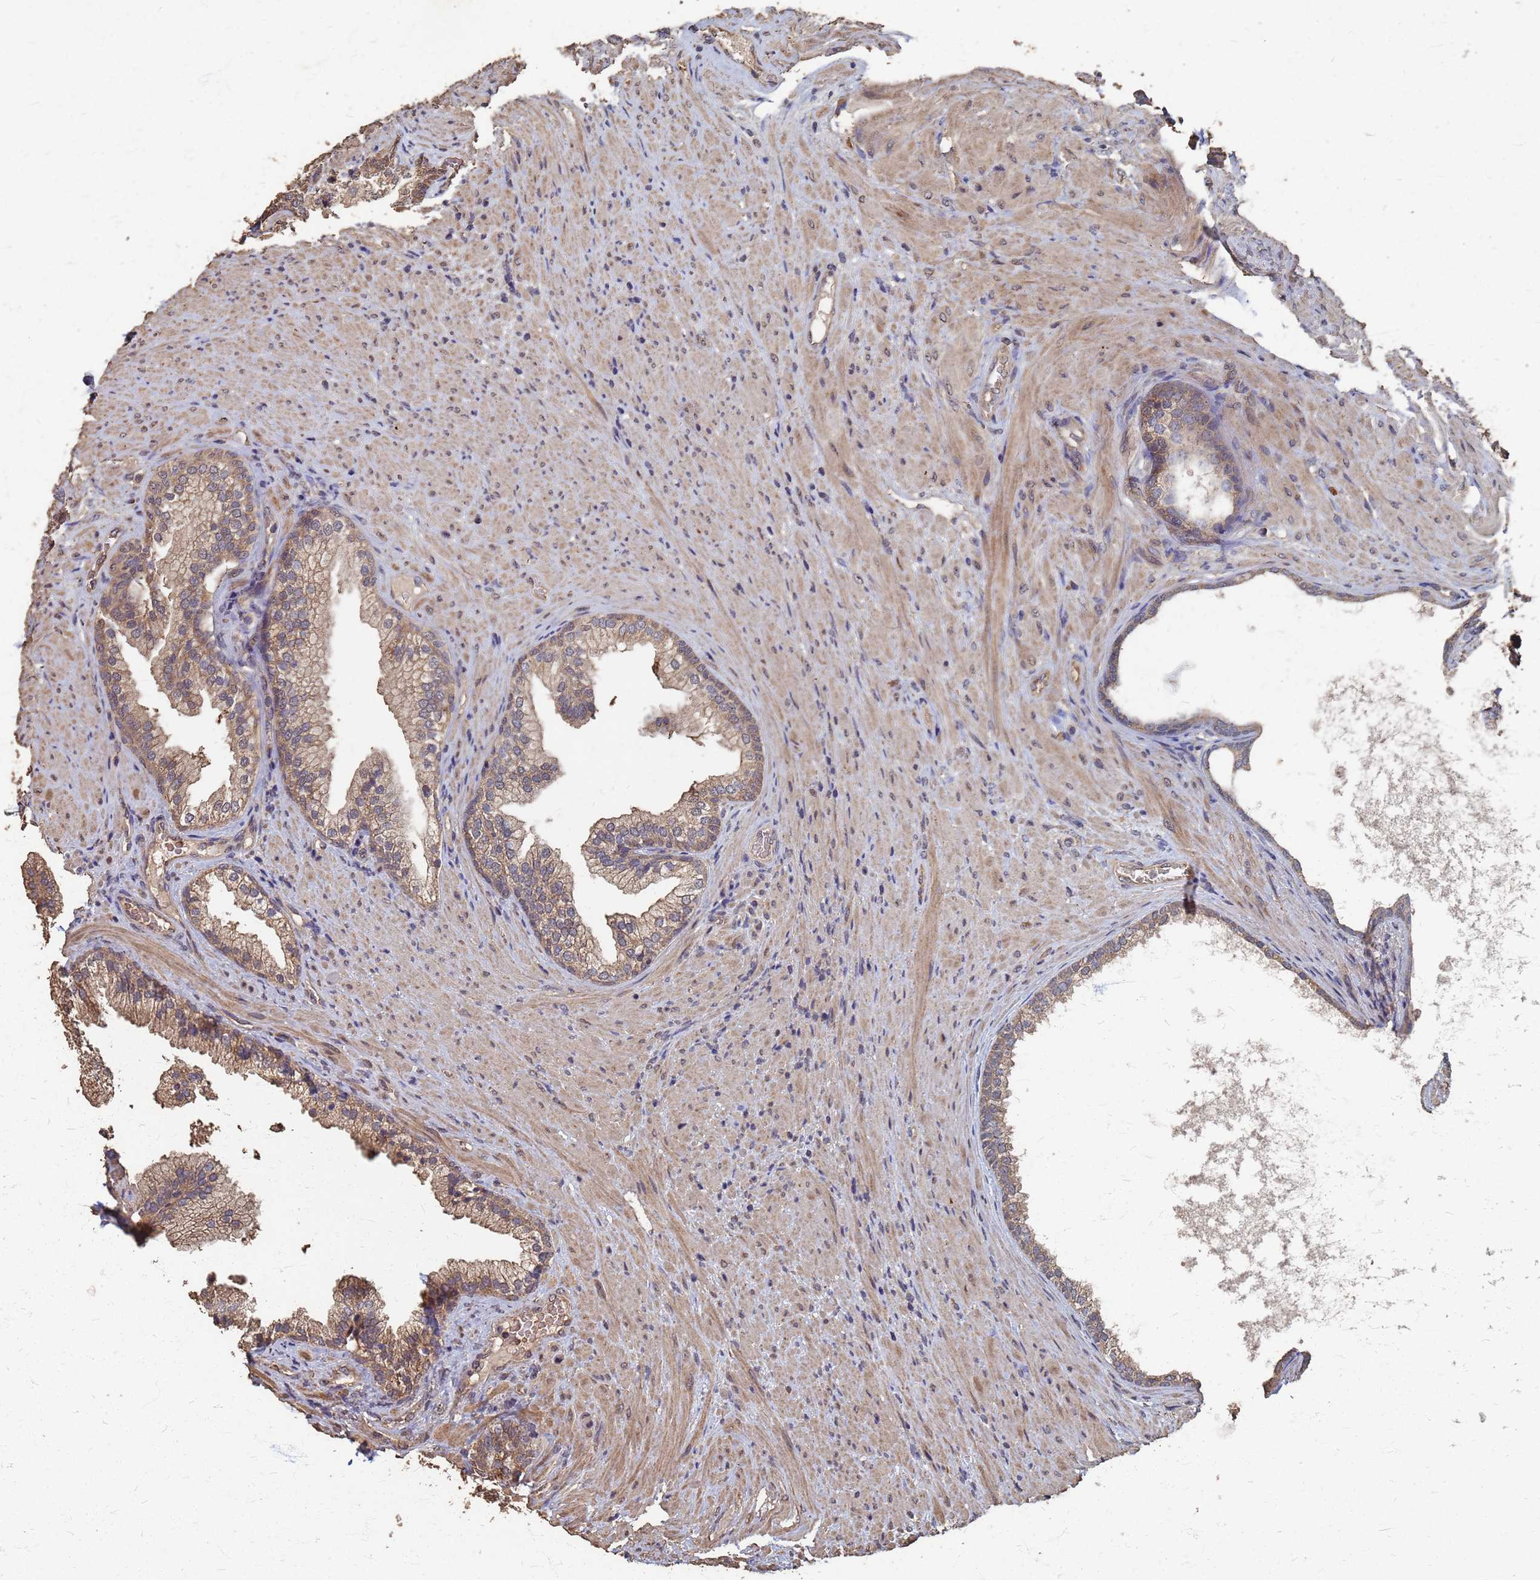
{"staining": {"intensity": "moderate", "quantity": ">75%", "location": "cytoplasmic/membranous"}, "tissue": "prostate", "cell_type": "Glandular cells", "image_type": "normal", "snomed": [{"axis": "morphology", "description": "Normal tissue, NOS"}, {"axis": "topography", "description": "Prostate"}], "caption": "High-magnification brightfield microscopy of normal prostate stained with DAB (brown) and counterstained with hematoxylin (blue). glandular cells exhibit moderate cytoplasmic/membranous positivity is appreciated in about>75% of cells. The staining is performed using DAB brown chromogen to label protein expression. The nuclei are counter-stained blue using hematoxylin.", "gene": "DPH5", "patient": {"sex": "male", "age": 76}}